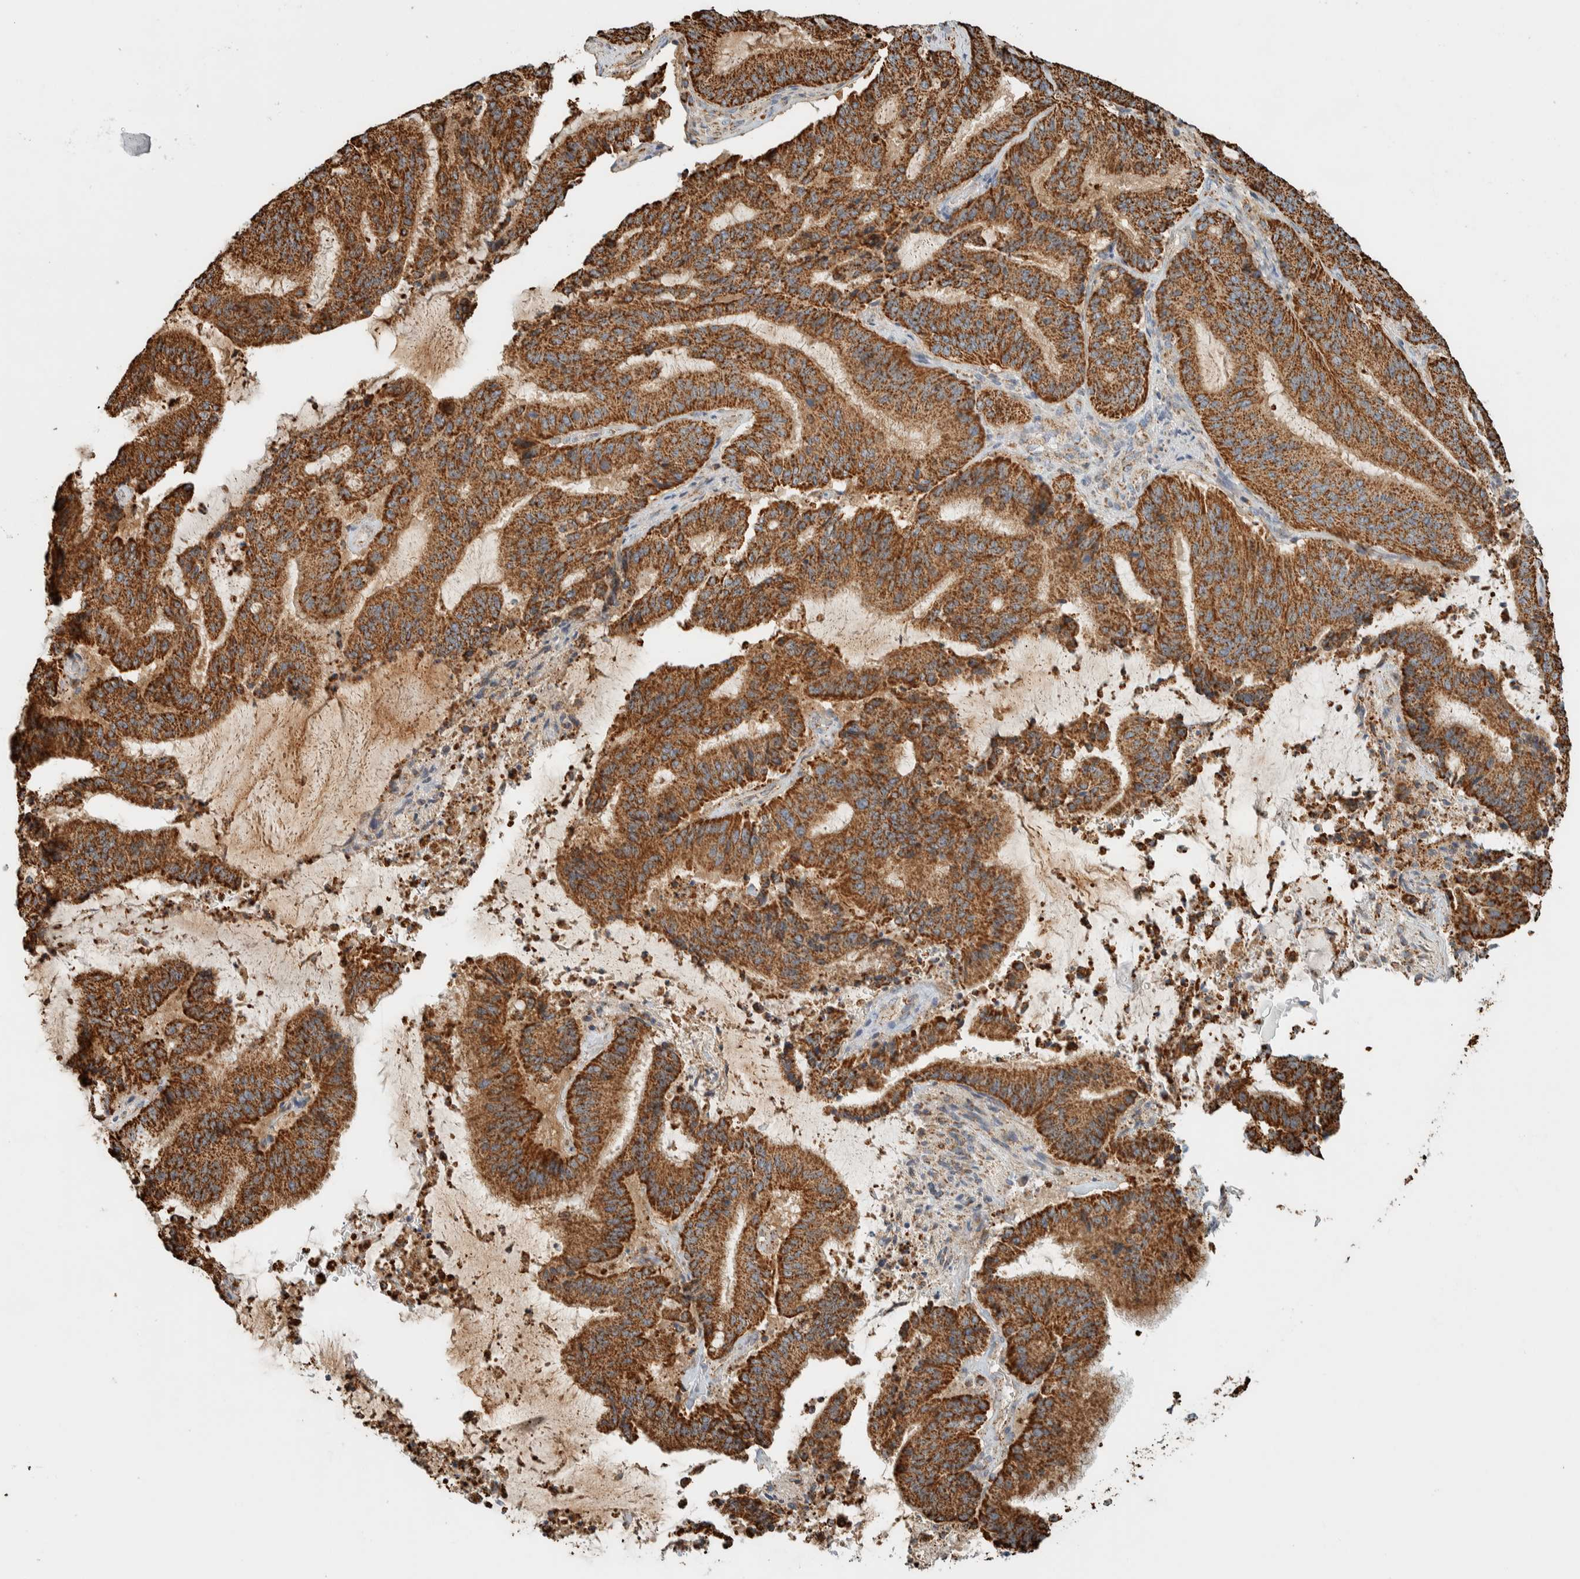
{"staining": {"intensity": "strong", "quantity": ">75%", "location": "cytoplasmic/membranous"}, "tissue": "liver cancer", "cell_type": "Tumor cells", "image_type": "cancer", "snomed": [{"axis": "morphology", "description": "Normal tissue, NOS"}, {"axis": "morphology", "description": "Cholangiocarcinoma"}, {"axis": "topography", "description": "Liver"}, {"axis": "topography", "description": "Peripheral nerve tissue"}], "caption": "Immunohistochemistry (IHC) micrograph of neoplastic tissue: liver cholangiocarcinoma stained using IHC displays high levels of strong protein expression localized specifically in the cytoplasmic/membranous of tumor cells, appearing as a cytoplasmic/membranous brown color.", "gene": "ZNF454", "patient": {"sex": "female", "age": 73}}